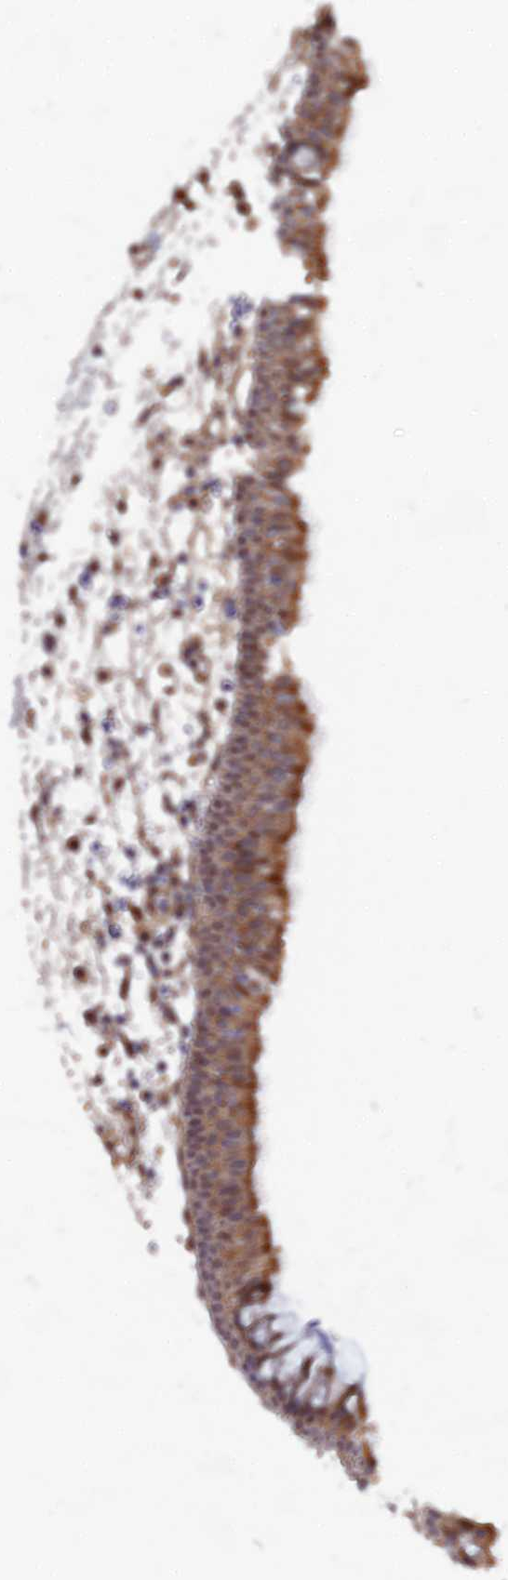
{"staining": {"intensity": "moderate", "quantity": "25%-75%", "location": "cytoplasmic/membranous"}, "tissue": "nasopharynx", "cell_type": "Respiratory epithelial cells", "image_type": "normal", "snomed": [{"axis": "morphology", "description": "Normal tissue, NOS"}, {"axis": "morphology", "description": "Inflammation, NOS"}, {"axis": "morphology", "description": "Malignant melanoma, Metastatic site"}, {"axis": "topography", "description": "Nasopharynx"}], "caption": "Protein staining reveals moderate cytoplasmic/membranous positivity in about 25%-75% of respiratory epithelial cells in unremarkable nasopharynx.", "gene": "UNC5D", "patient": {"sex": "male", "age": 70}}